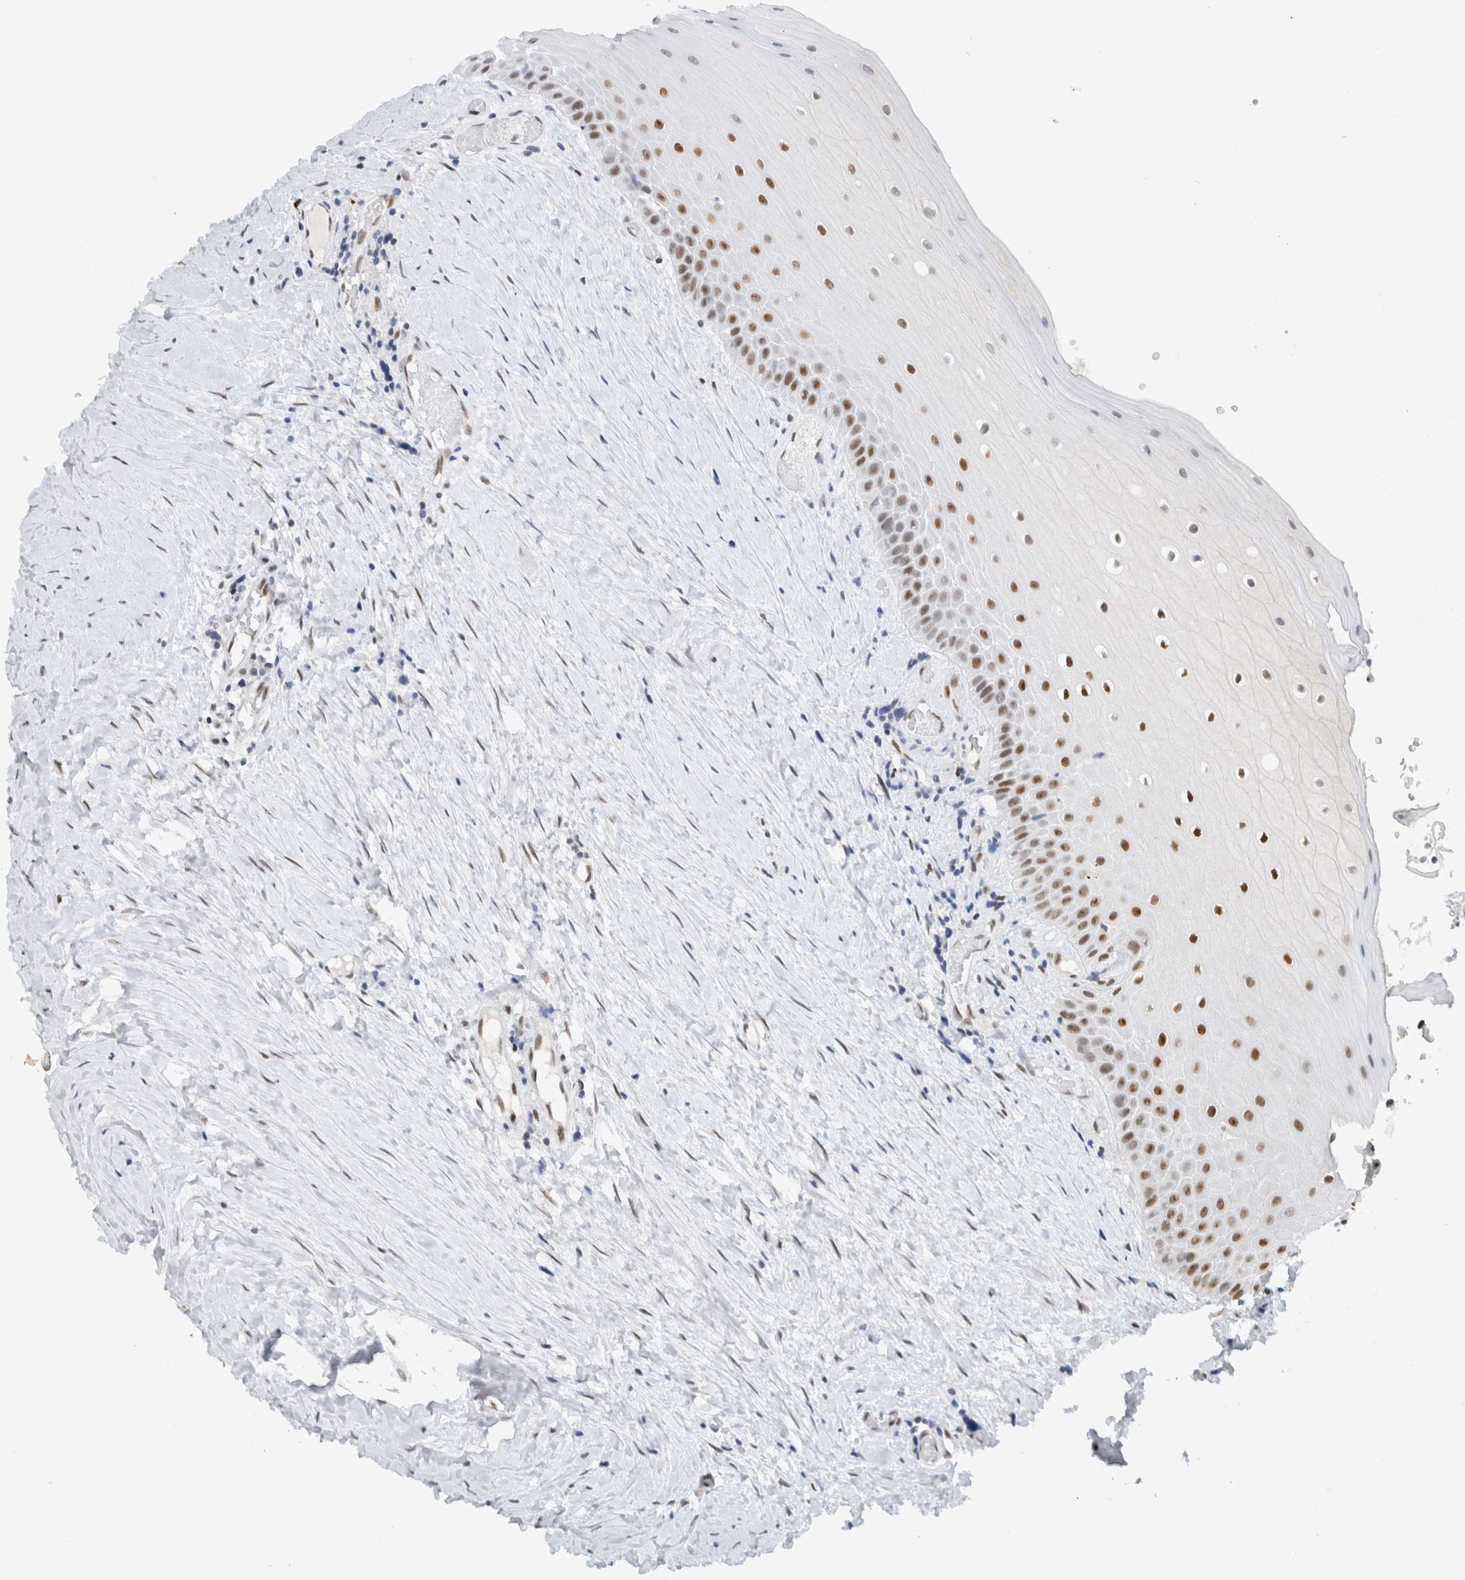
{"staining": {"intensity": "moderate", "quantity": ">75%", "location": "nuclear"}, "tissue": "oral mucosa", "cell_type": "Squamous epithelial cells", "image_type": "normal", "snomed": [{"axis": "morphology", "description": "Normal tissue, NOS"}, {"axis": "topography", "description": "Skeletal muscle"}, {"axis": "topography", "description": "Oral tissue"}, {"axis": "topography", "description": "Peripheral nerve tissue"}], "caption": "This is a micrograph of immunohistochemistry staining of benign oral mucosa, which shows moderate expression in the nuclear of squamous epithelial cells.", "gene": "COPS7A", "patient": {"sex": "female", "age": 84}}